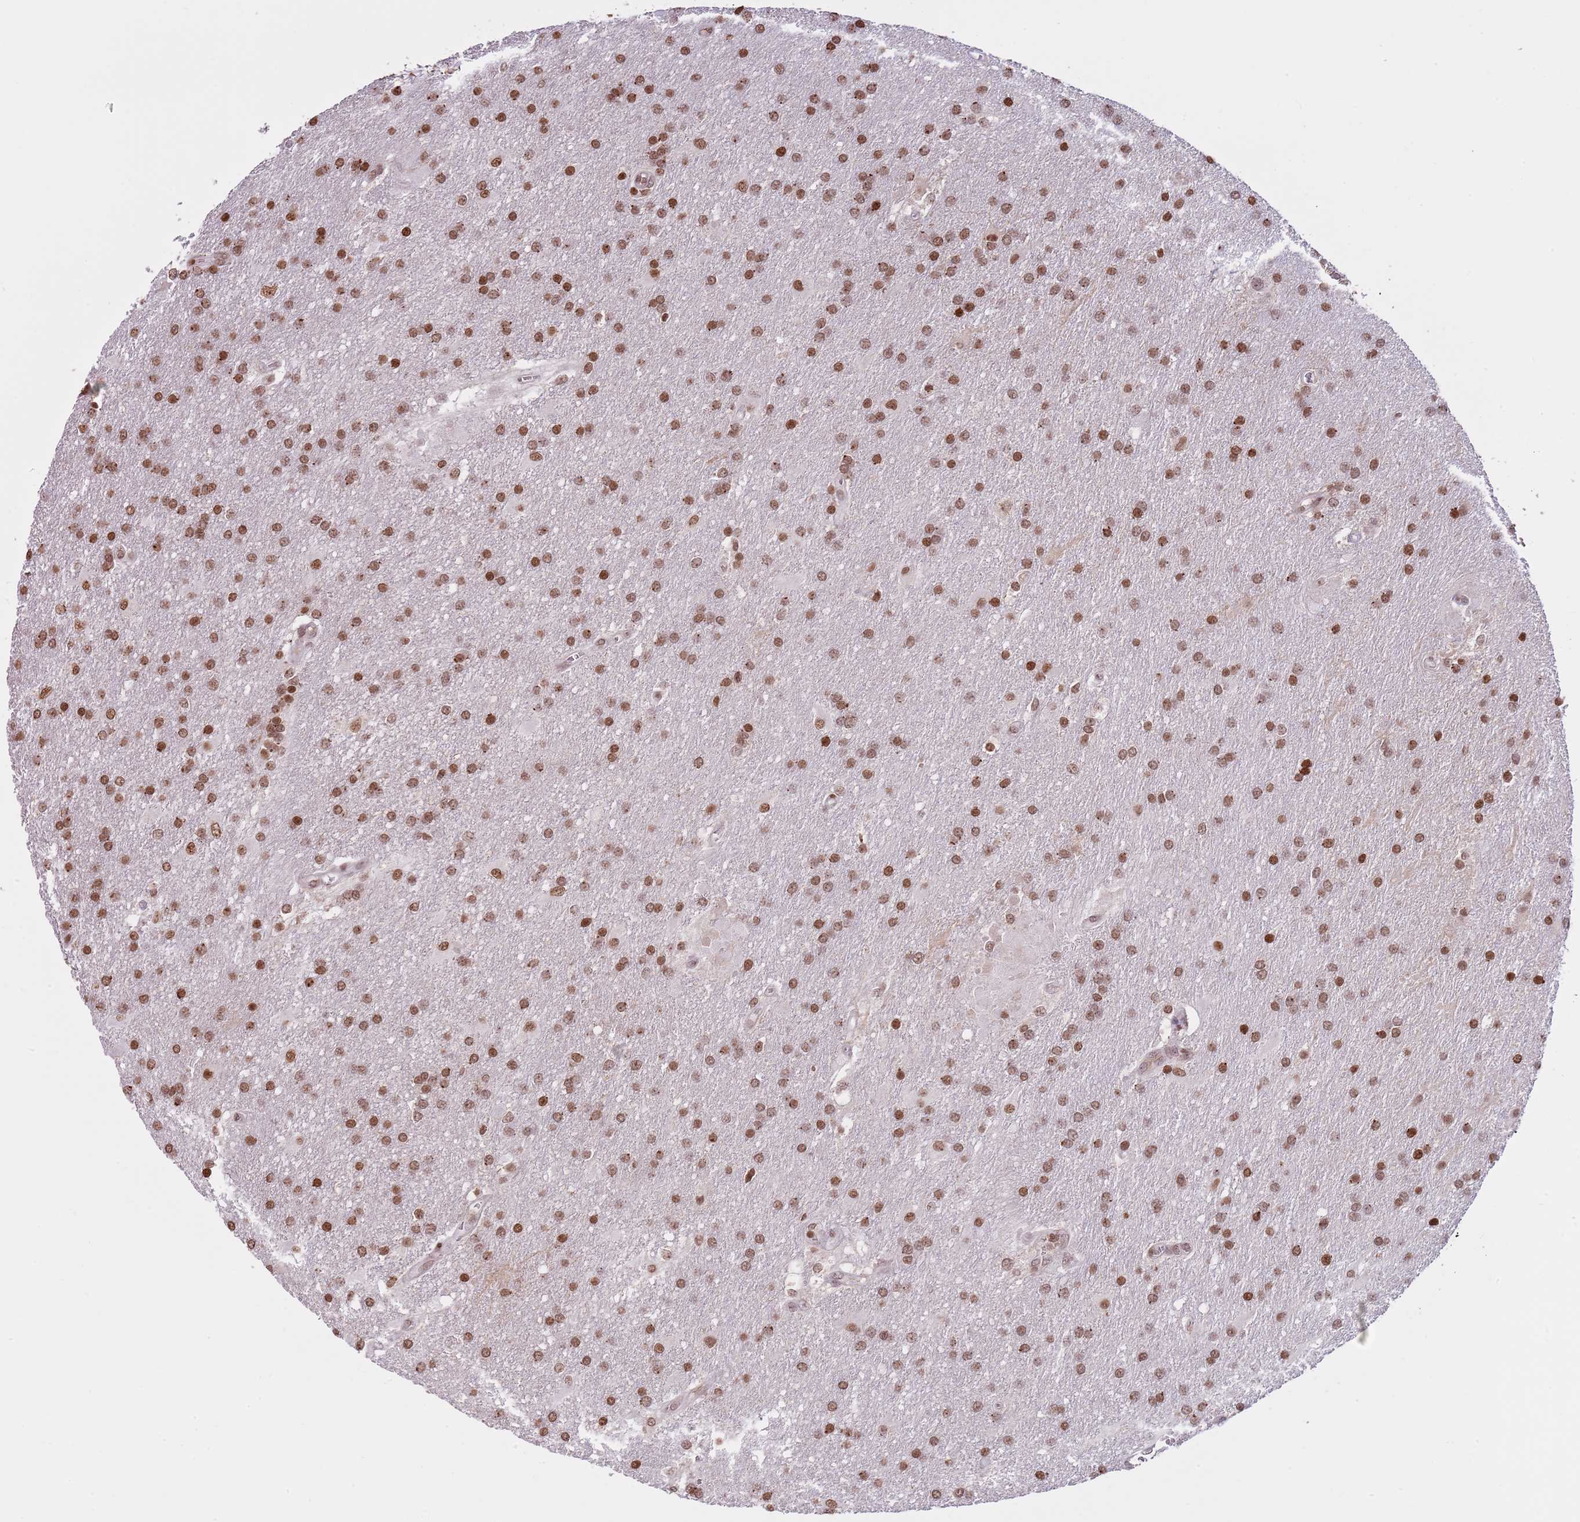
{"staining": {"intensity": "moderate", "quantity": ">75%", "location": "nuclear"}, "tissue": "glioma", "cell_type": "Tumor cells", "image_type": "cancer", "snomed": [{"axis": "morphology", "description": "Glioma, malignant, Low grade"}, {"axis": "topography", "description": "Brain"}], "caption": "IHC of human glioma demonstrates medium levels of moderate nuclear expression in approximately >75% of tumor cells.", "gene": "KPNA3", "patient": {"sex": "male", "age": 66}}